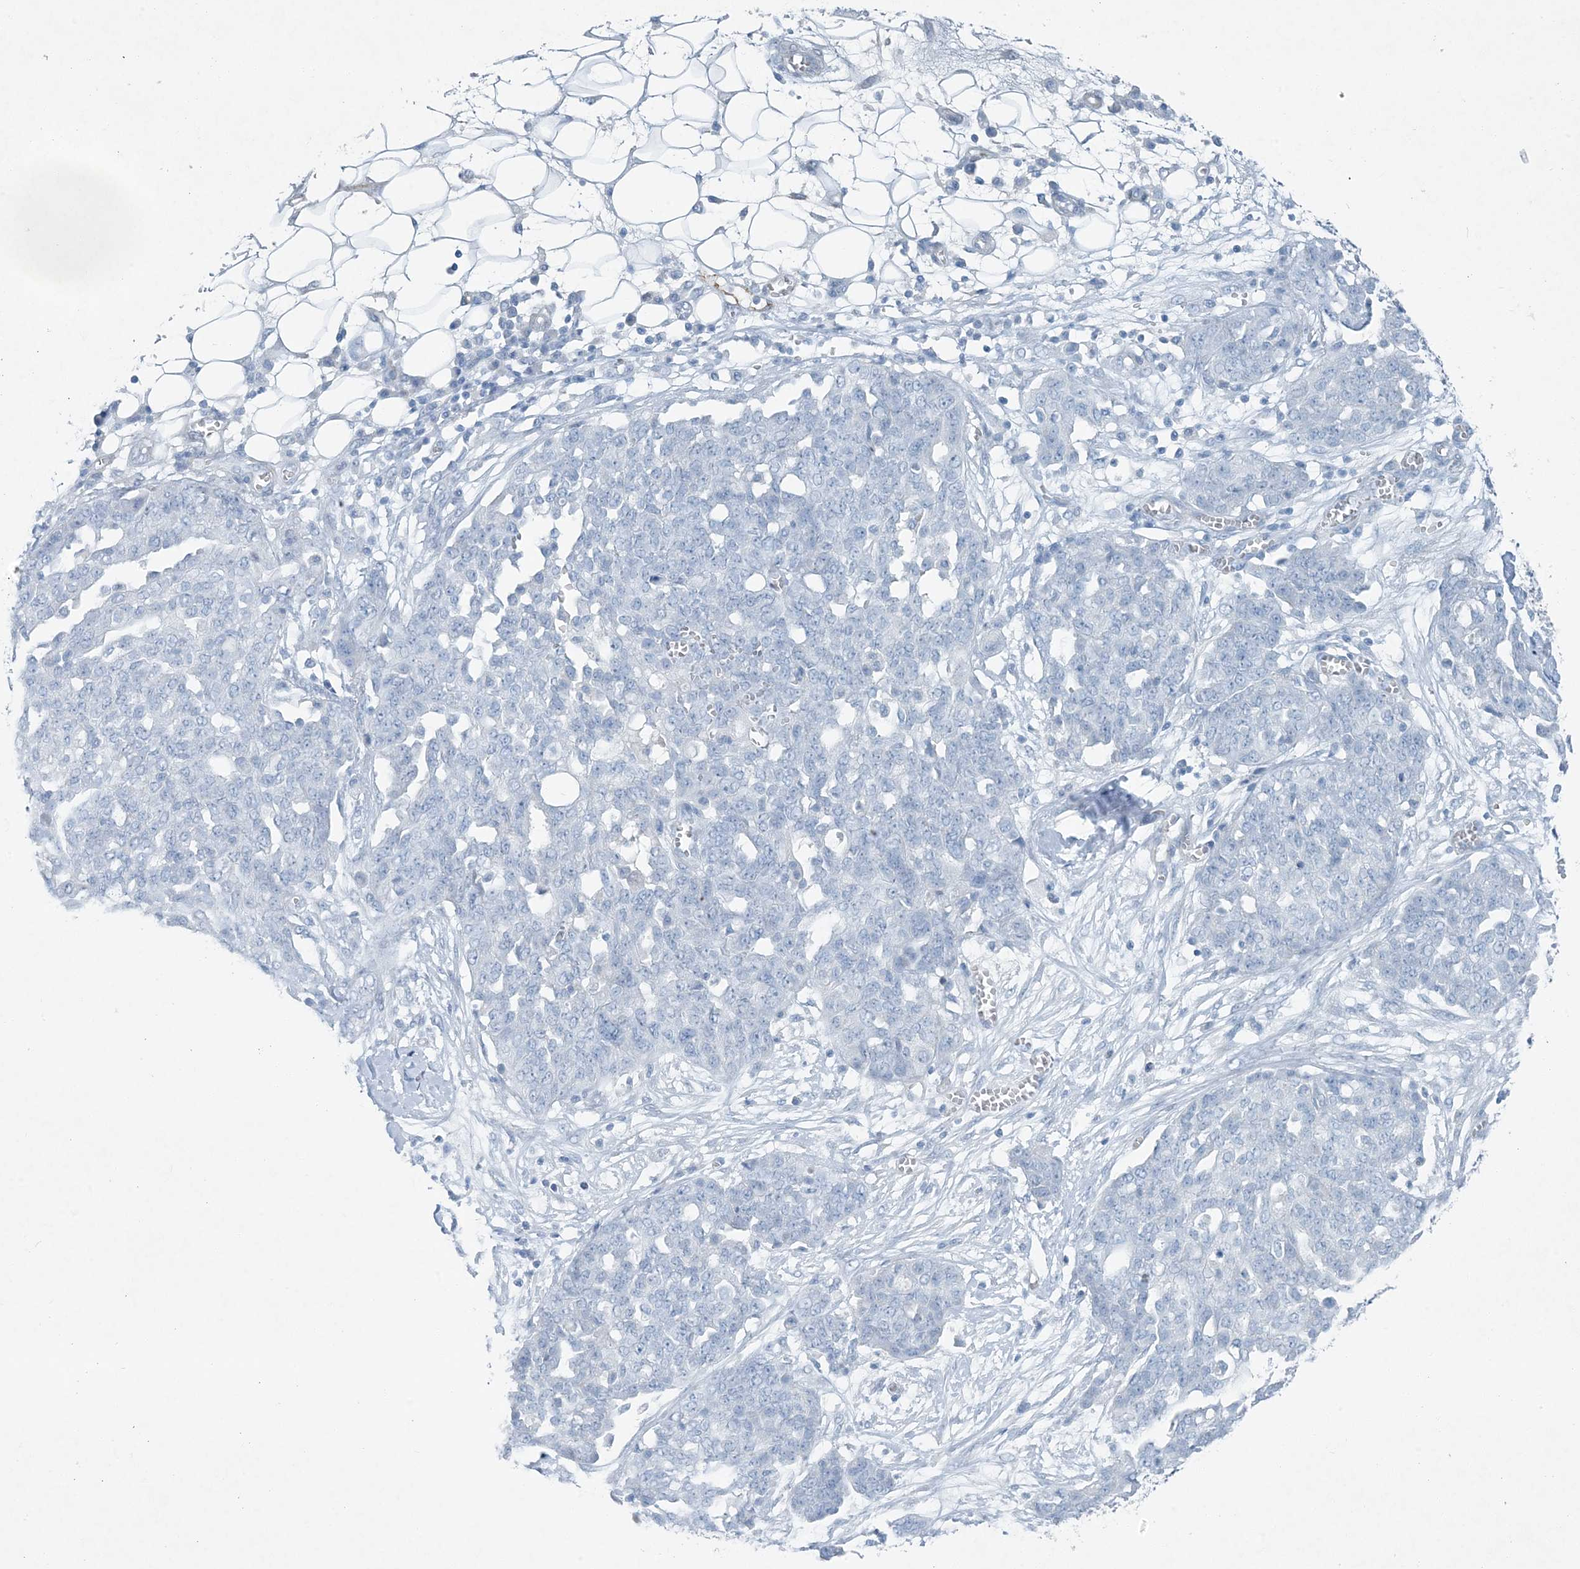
{"staining": {"intensity": "negative", "quantity": "none", "location": "none"}, "tissue": "ovarian cancer", "cell_type": "Tumor cells", "image_type": "cancer", "snomed": [{"axis": "morphology", "description": "Cystadenocarcinoma, serous, NOS"}, {"axis": "topography", "description": "Soft tissue"}, {"axis": "topography", "description": "Ovary"}], "caption": "A high-resolution micrograph shows immunohistochemistry (IHC) staining of ovarian cancer (serous cystadenocarcinoma), which demonstrates no significant staining in tumor cells.", "gene": "PGM5", "patient": {"sex": "female", "age": 57}}